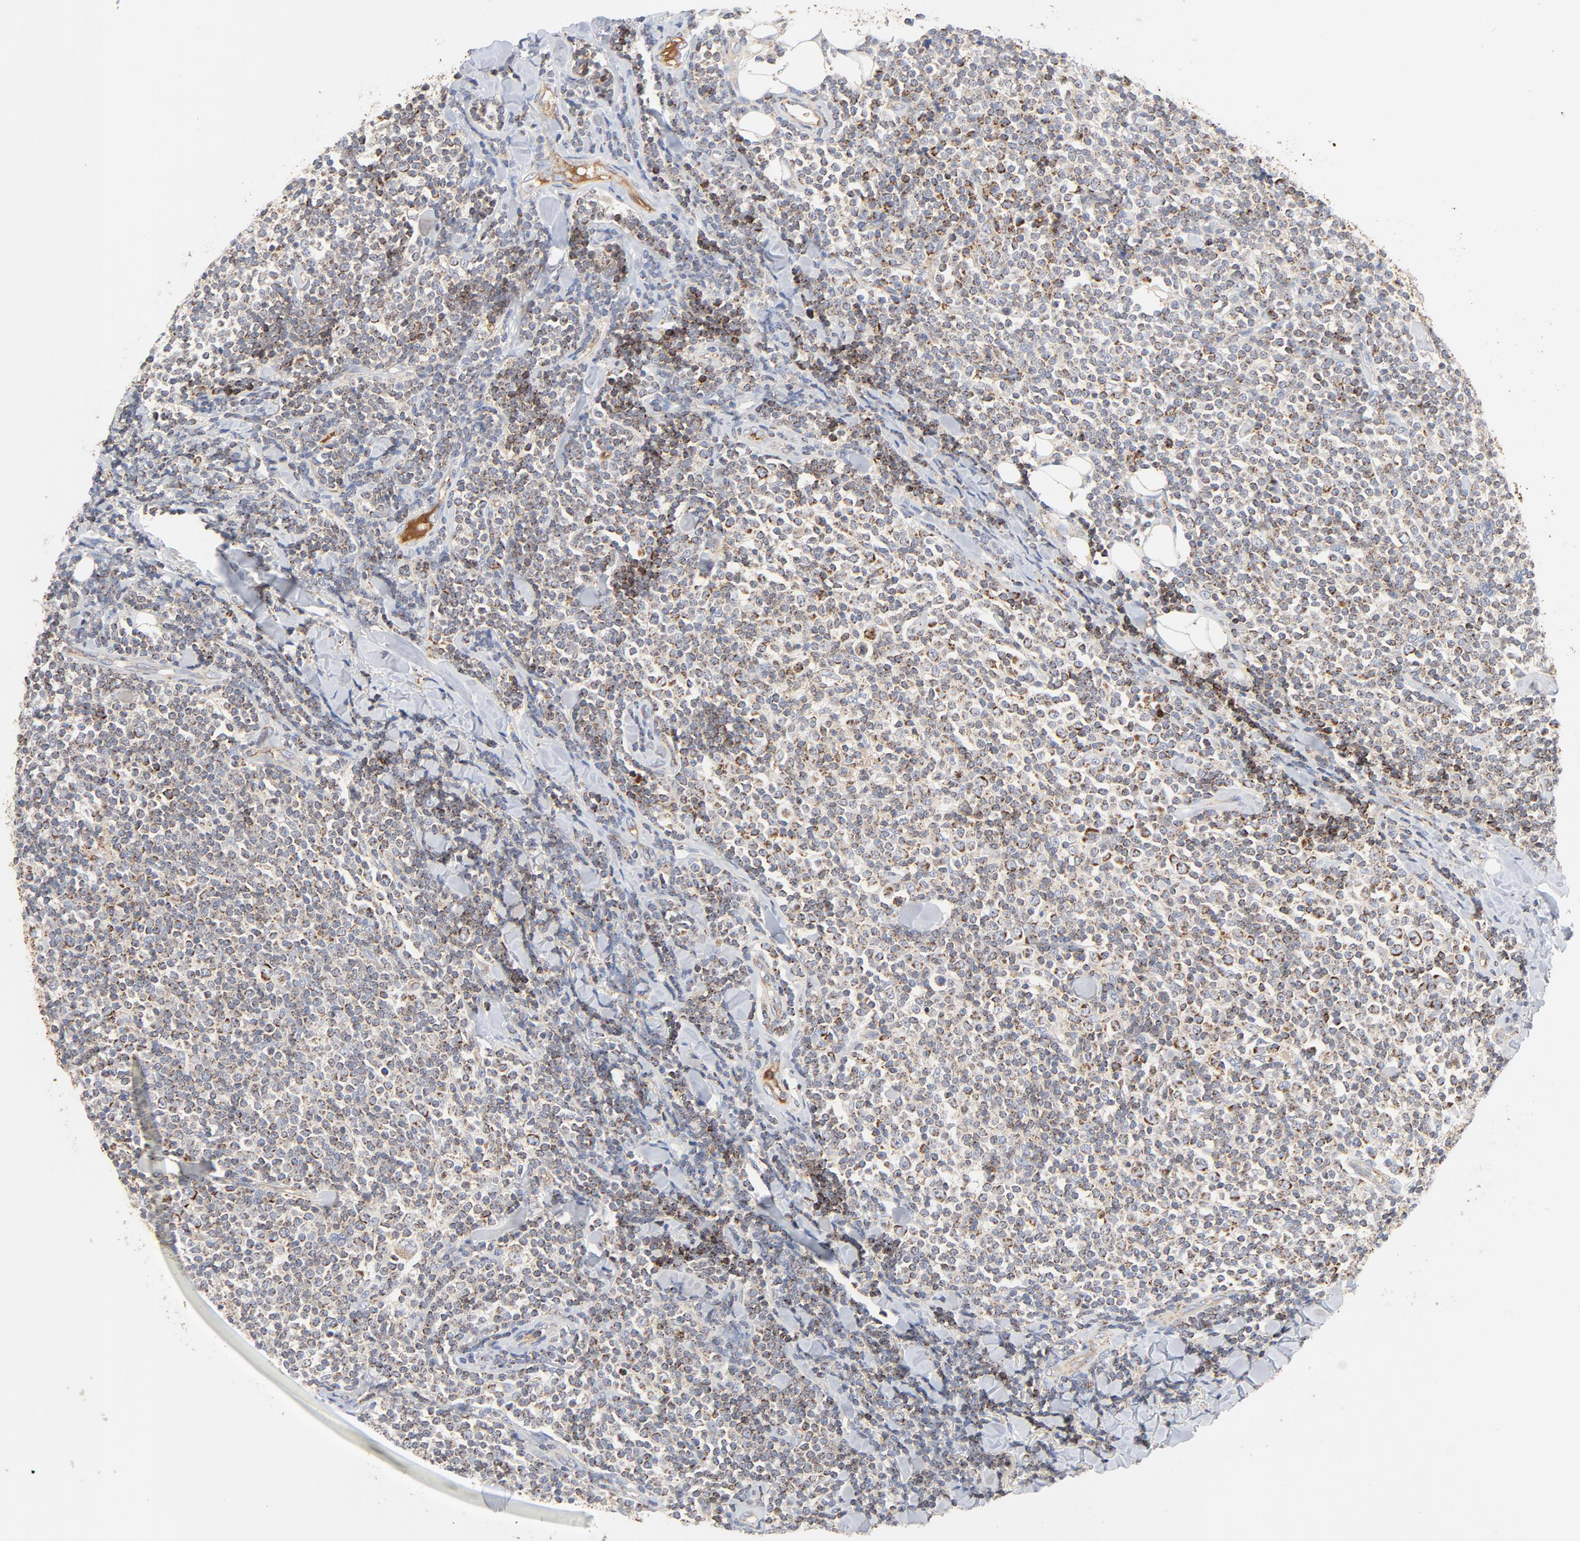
{"staining": {"intensity": "moderate", "quantity": ">75%", "location": "cytoplasmic/membranous"}, "tissue": "lymphoma", "cell_type": "Tumor cells", "image_type": "cancer", "snomed": [{"axis": "morphology", "description": "Malignant lymphoma, non-Hodgkin's type, Low grade"}, {"axis": "topography", "description": "Soft tissue"}], "caption": "A brown stain shows moderate cytoplasmic/membranous expression of a protein in human low-grade malignant lymphoma, non-Hodgkin's type tumor cells.", "gene": "PCNX4", "patient": {"sex": "male", "age": 92}}